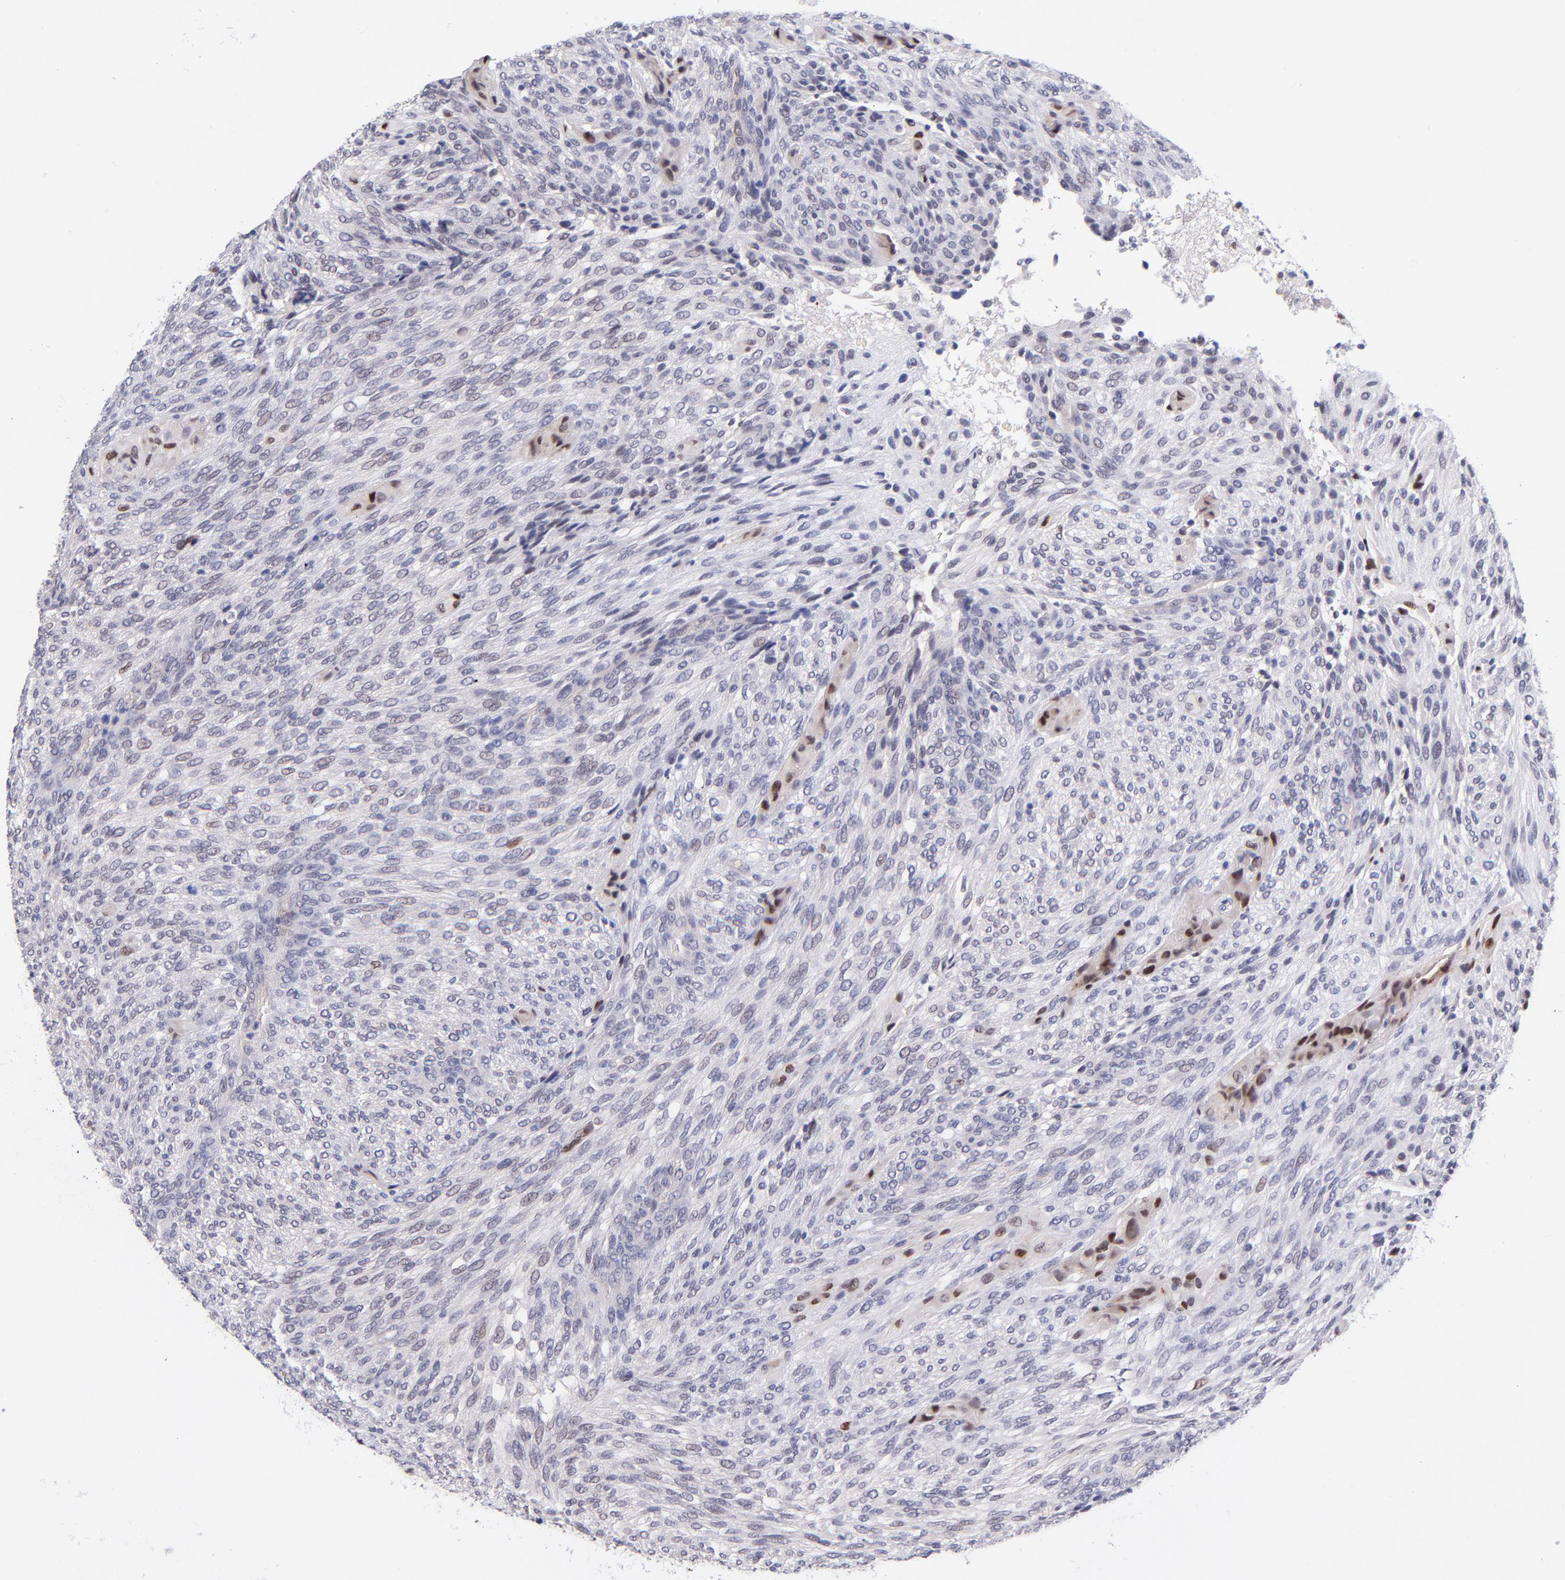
{"staining": {"intensity": "strong", "quantity": "<25%", "location": "nuclear"}, "tissue": "glioma", "cell_type": "Tumor cells", "image_type": "cancer", "snomed": [{"axis": "morphology", "description": "Glioma, malignant, High grade"}, {"axis": "topography", "description": "Cerebral cortex"}], "caption": "Strong nuclear positivity is seen in about <25% of tumor cells in high-grade glioma (malignant).", "gene": "SOX6", "patient": {"sex": "female", "age": 55}}